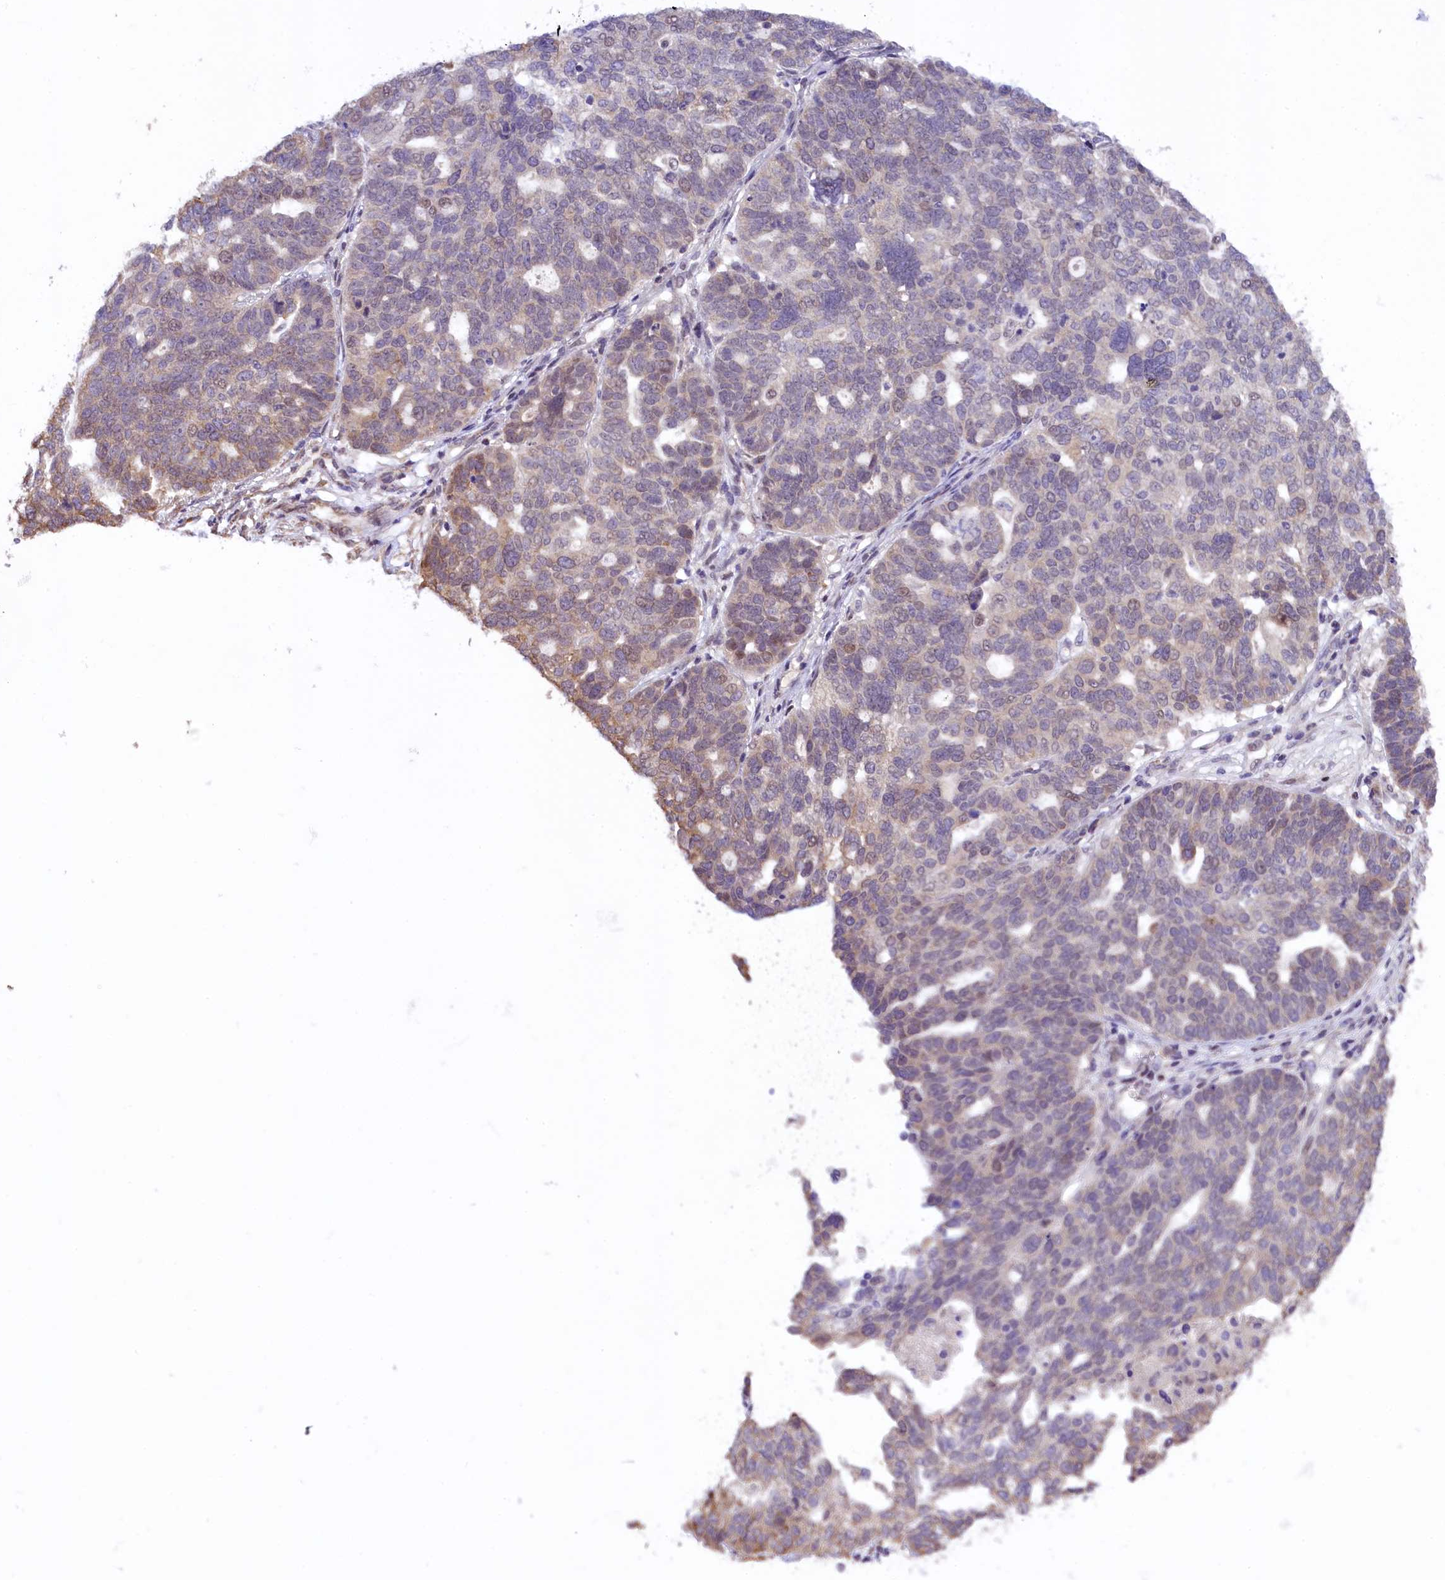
{"staining": {"intensity": "weak", "quantity": "<25%", "location": "cytoplasmic/membranous"}, "tissue": "ovarian cancer", "cell_type": "Tumor cells", "image_type": "cancer", "snomed": [{"axis": "morphology", "description": "Cystadenocarcinoma, serous, NOS"}, {"axis": "topography", "description": "Ovary"}], "caption": "An immunohistochemistry photomicrograph of ovarian cancer (serous cystadenocarcinoma) is shown. There is no staining in tumor cells of ovarian cancer (serous cystadenocarcinoma). The staining was performed using DAB to visualize the protein expression in brown, while the nuclei were stained in blue with hematoxylin (Magnification: 20x).", "gene": "RBBP8", "patient": {"sex": "female", "age": 59}}